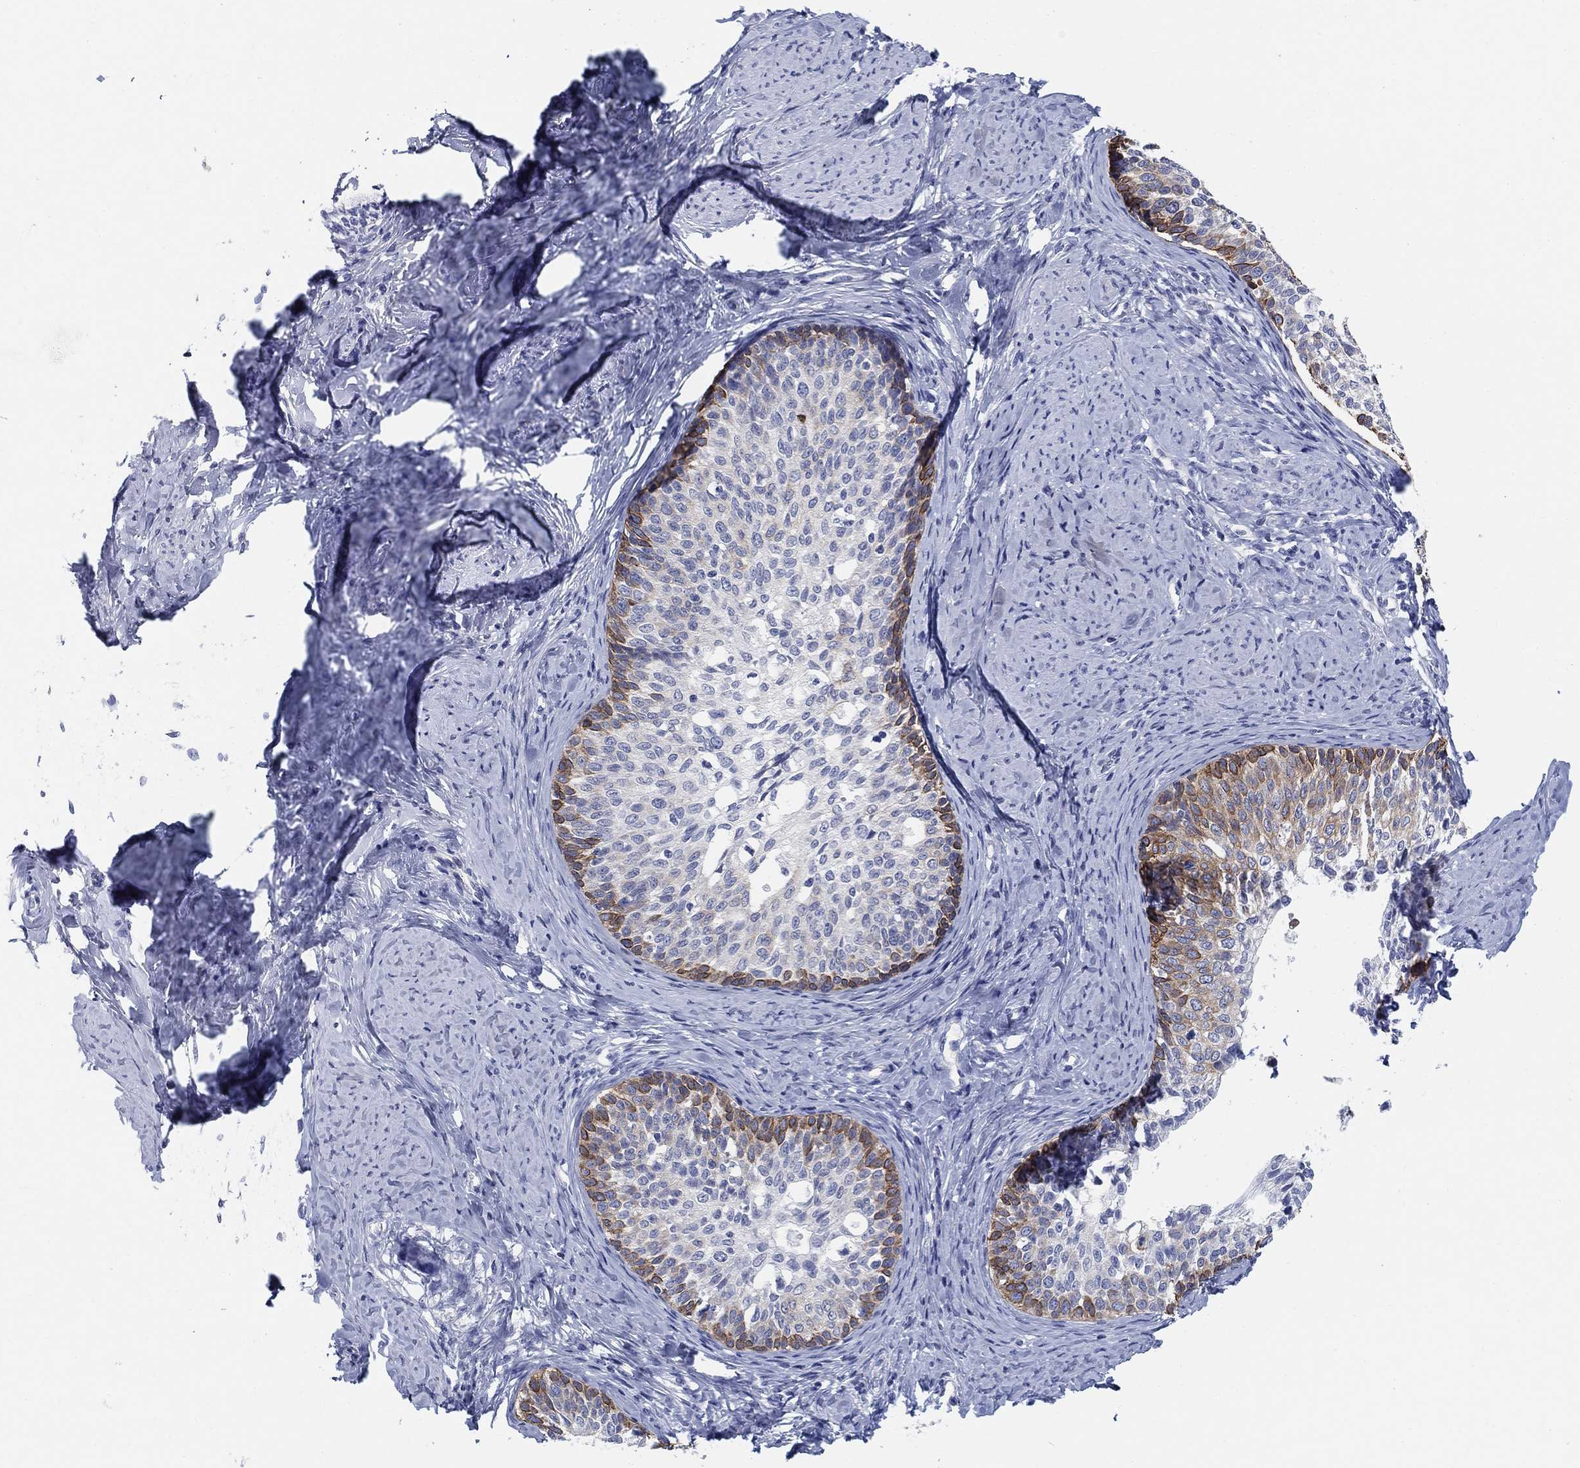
{"staining": {"intensity": "strong", "quantity": "<25%", "location": "cytoplasmic/membranous"}, "tissue": "cervical cancer", "cell_type": "Tumor cells", "image_type": "cancer", "snomed": [{"axis": "morphology", "description": "Squamous cell carcinoma, NOS"}, {"axis": "topography", "description": "Cervix"}], "caption": "Immunohistochemical staining of cervical squamous cell carcinoma displays medium levels of strong cytoplasmic/membranous protein expression in approximately <25% of tumor cells.", "gene": "CLUL1", "patient": {"sex": "female", "age": 51}}